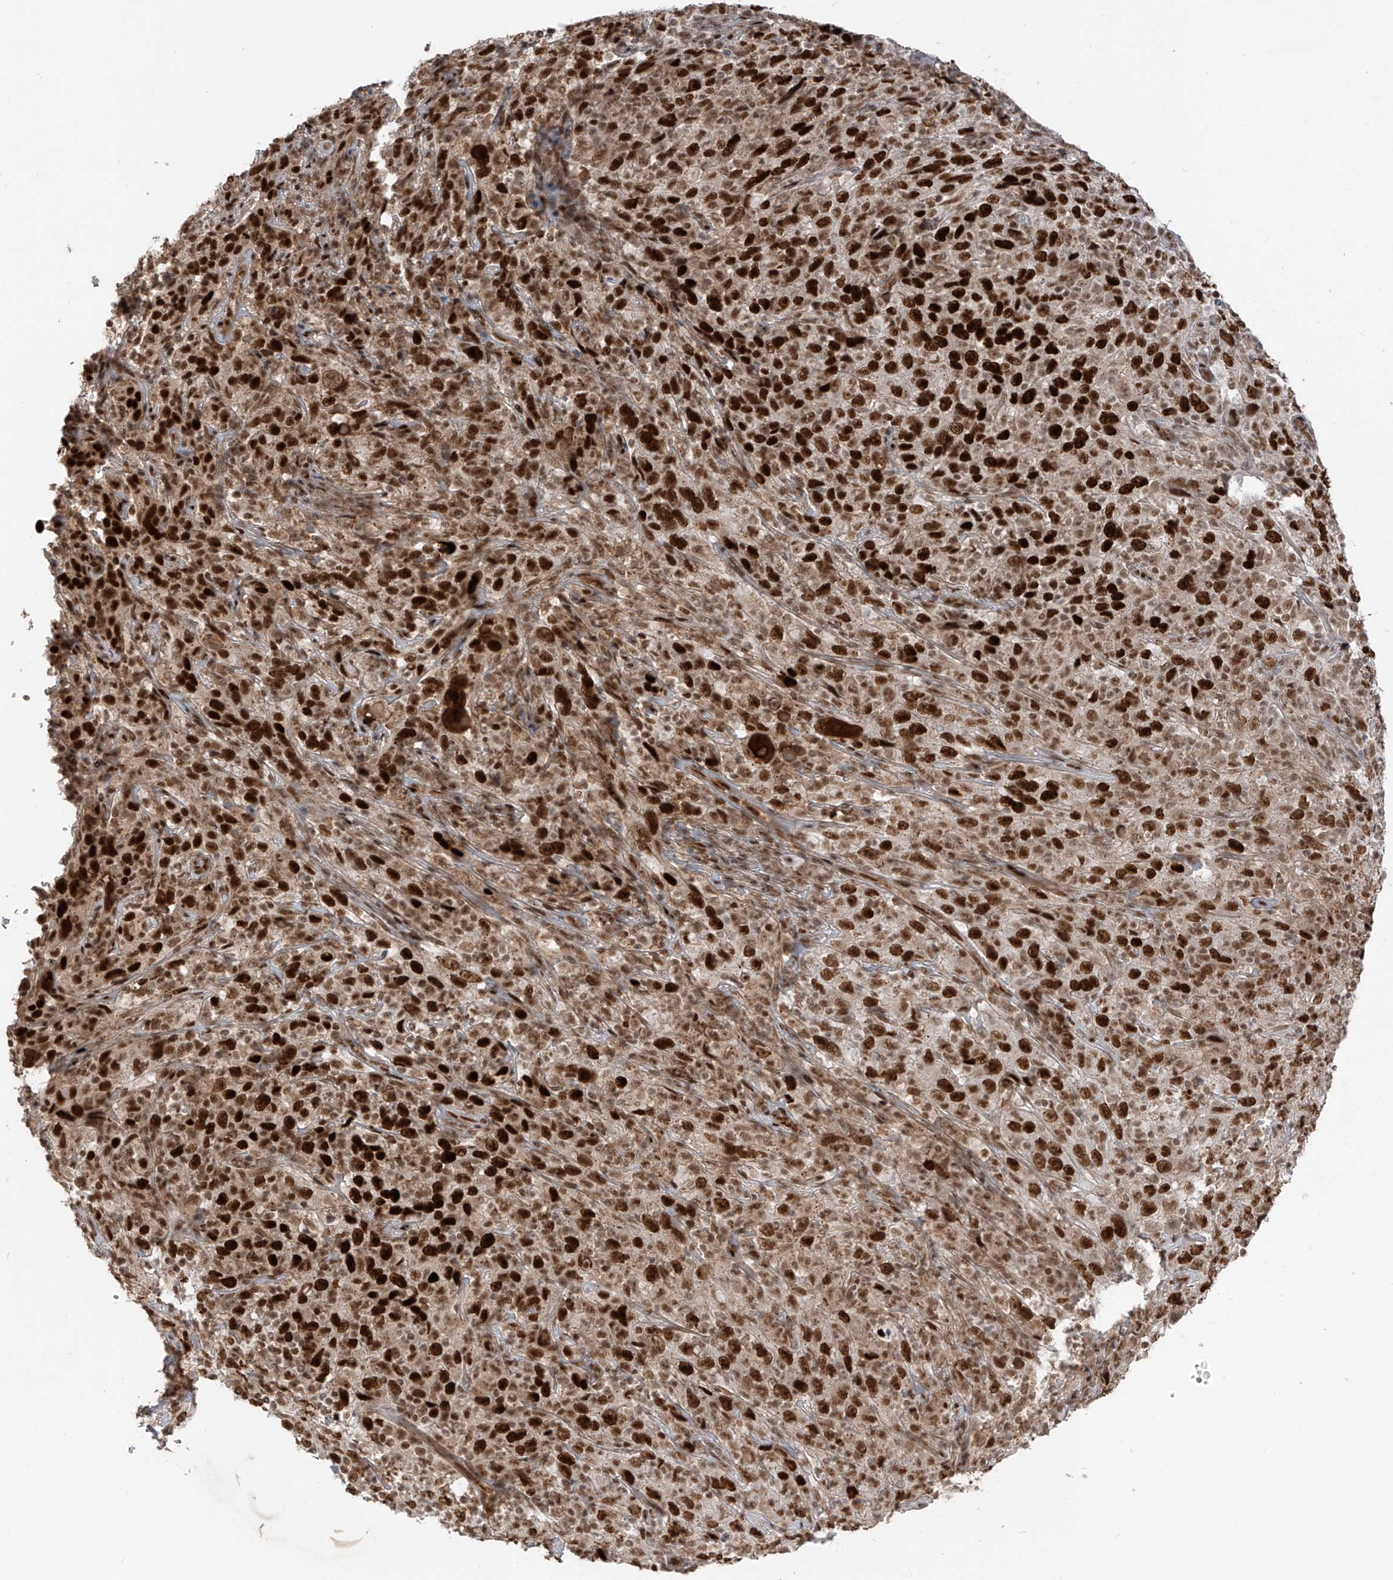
{"staining": {"intensity": "strong", "quantity": ">75%", "location": "nuclear"}, "tissue": "cervical cancer", "cell_type": "Tumor cells", "image_type": "cancer", "snomed": [{"axis": "morphology", "description": "Squamous cell carcinoma, NOS"}, {"axis": "topography", "description": "Cervix"}], "caption": "Cervical squamous cell carcinoma stained with a protein marker shows strong staining in tumor cells.", "gene": "ARHGEF3", "patient": {"sex": "female", "age": 46}}